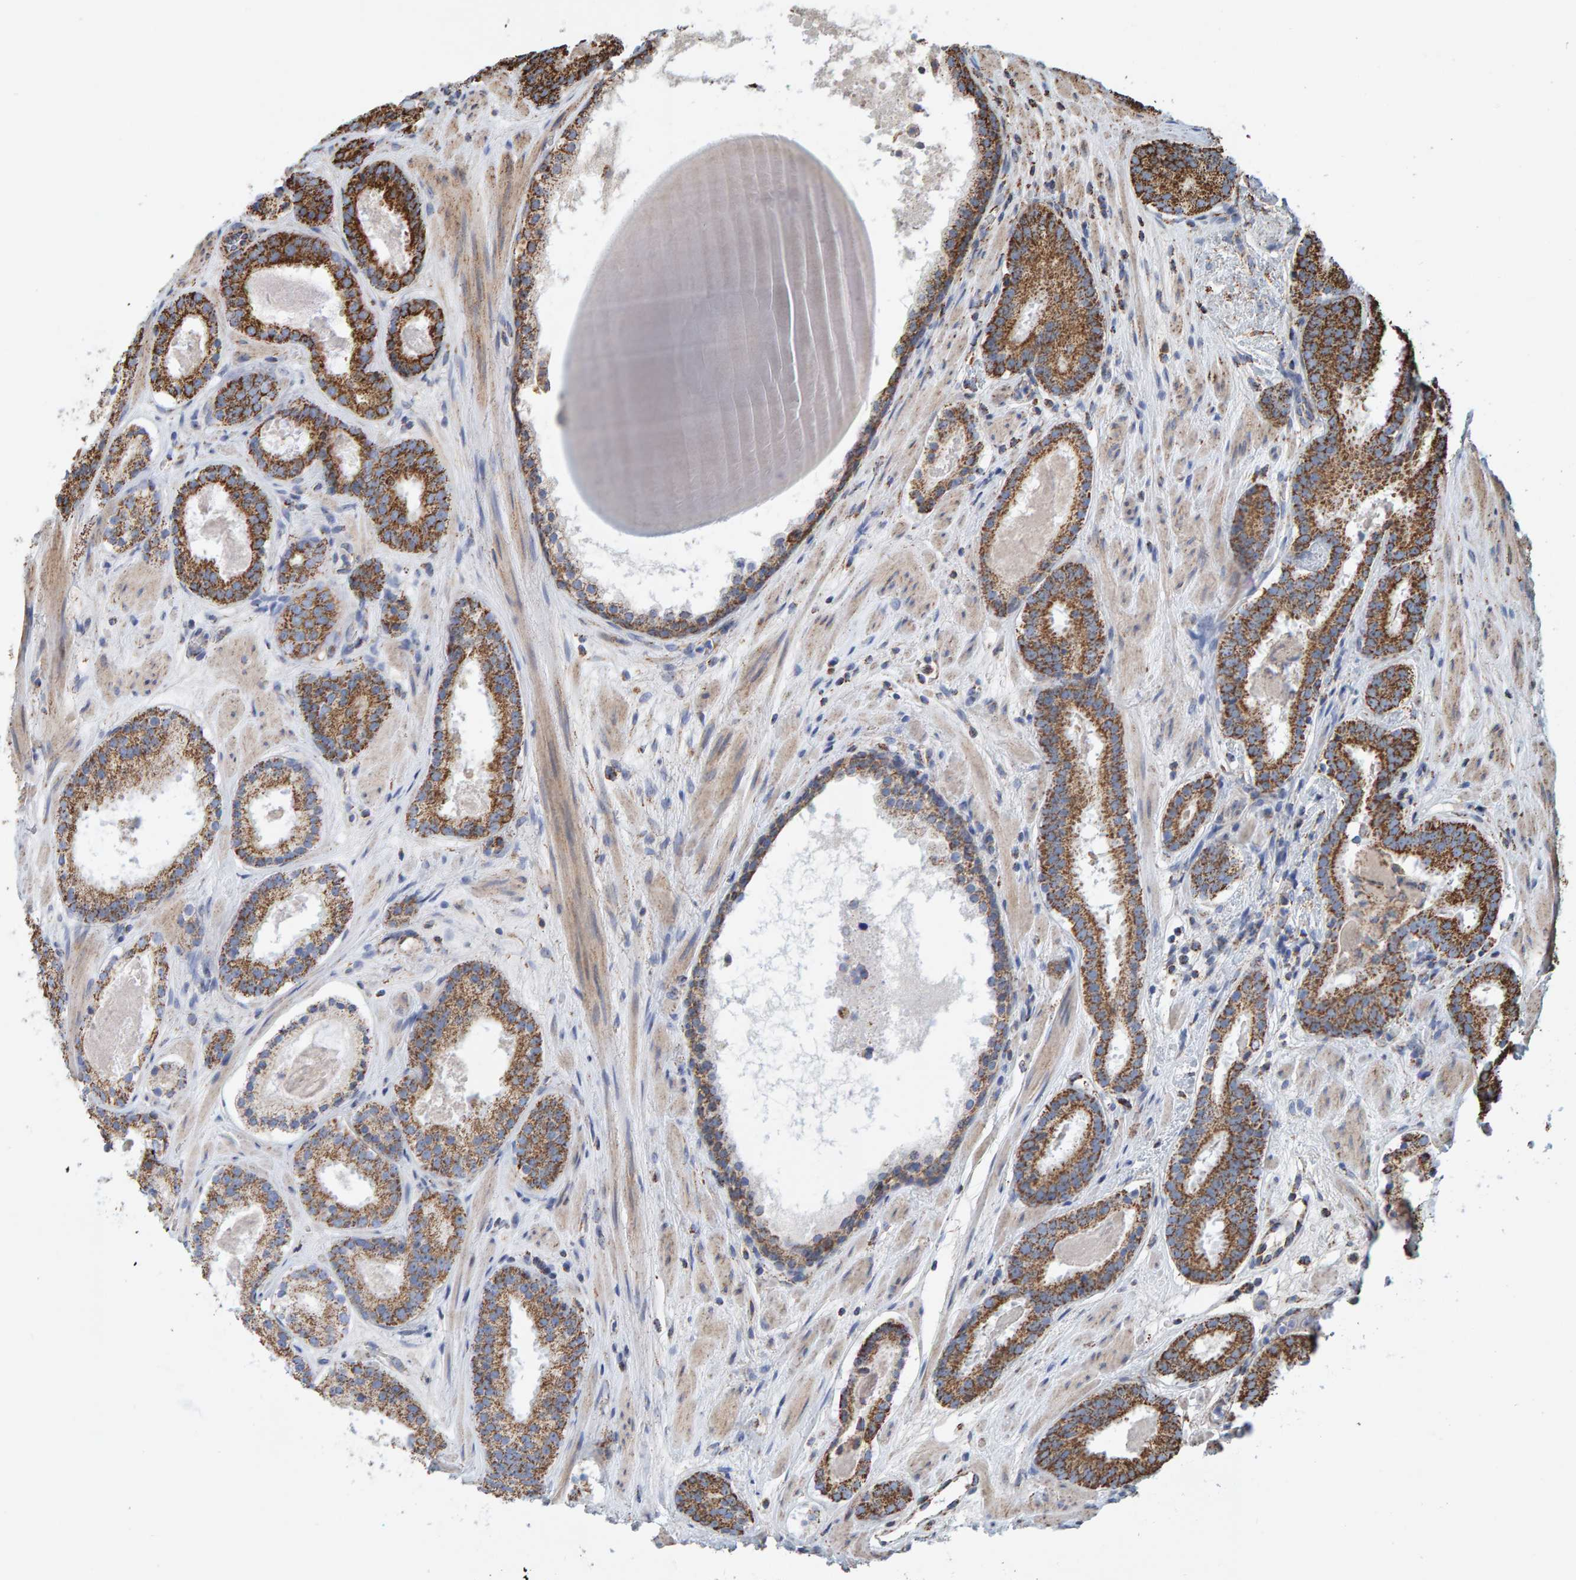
{"staining": {"intensity": "moderate", "quantity": ">75%", "location": "cytoplasmic/membranous"}, "tissue": "prostate cancer", "cell_type": "Tumor cells", "image_type": "cancer", "snomed": [{"axis": "morphology", "description": "Adenocarcinoma, Low grade"}, {"axis": "topography", "description": "Prostate"}], "caption": "This is an image of immunohistochemistry staining of prostate low-grade adenocarcinoma, which shows moderate positivity in the cytoplasmic/membranous of tumor cells.", "gene": "MRPL45", "patient": {"sex": "male", "age": 69}}